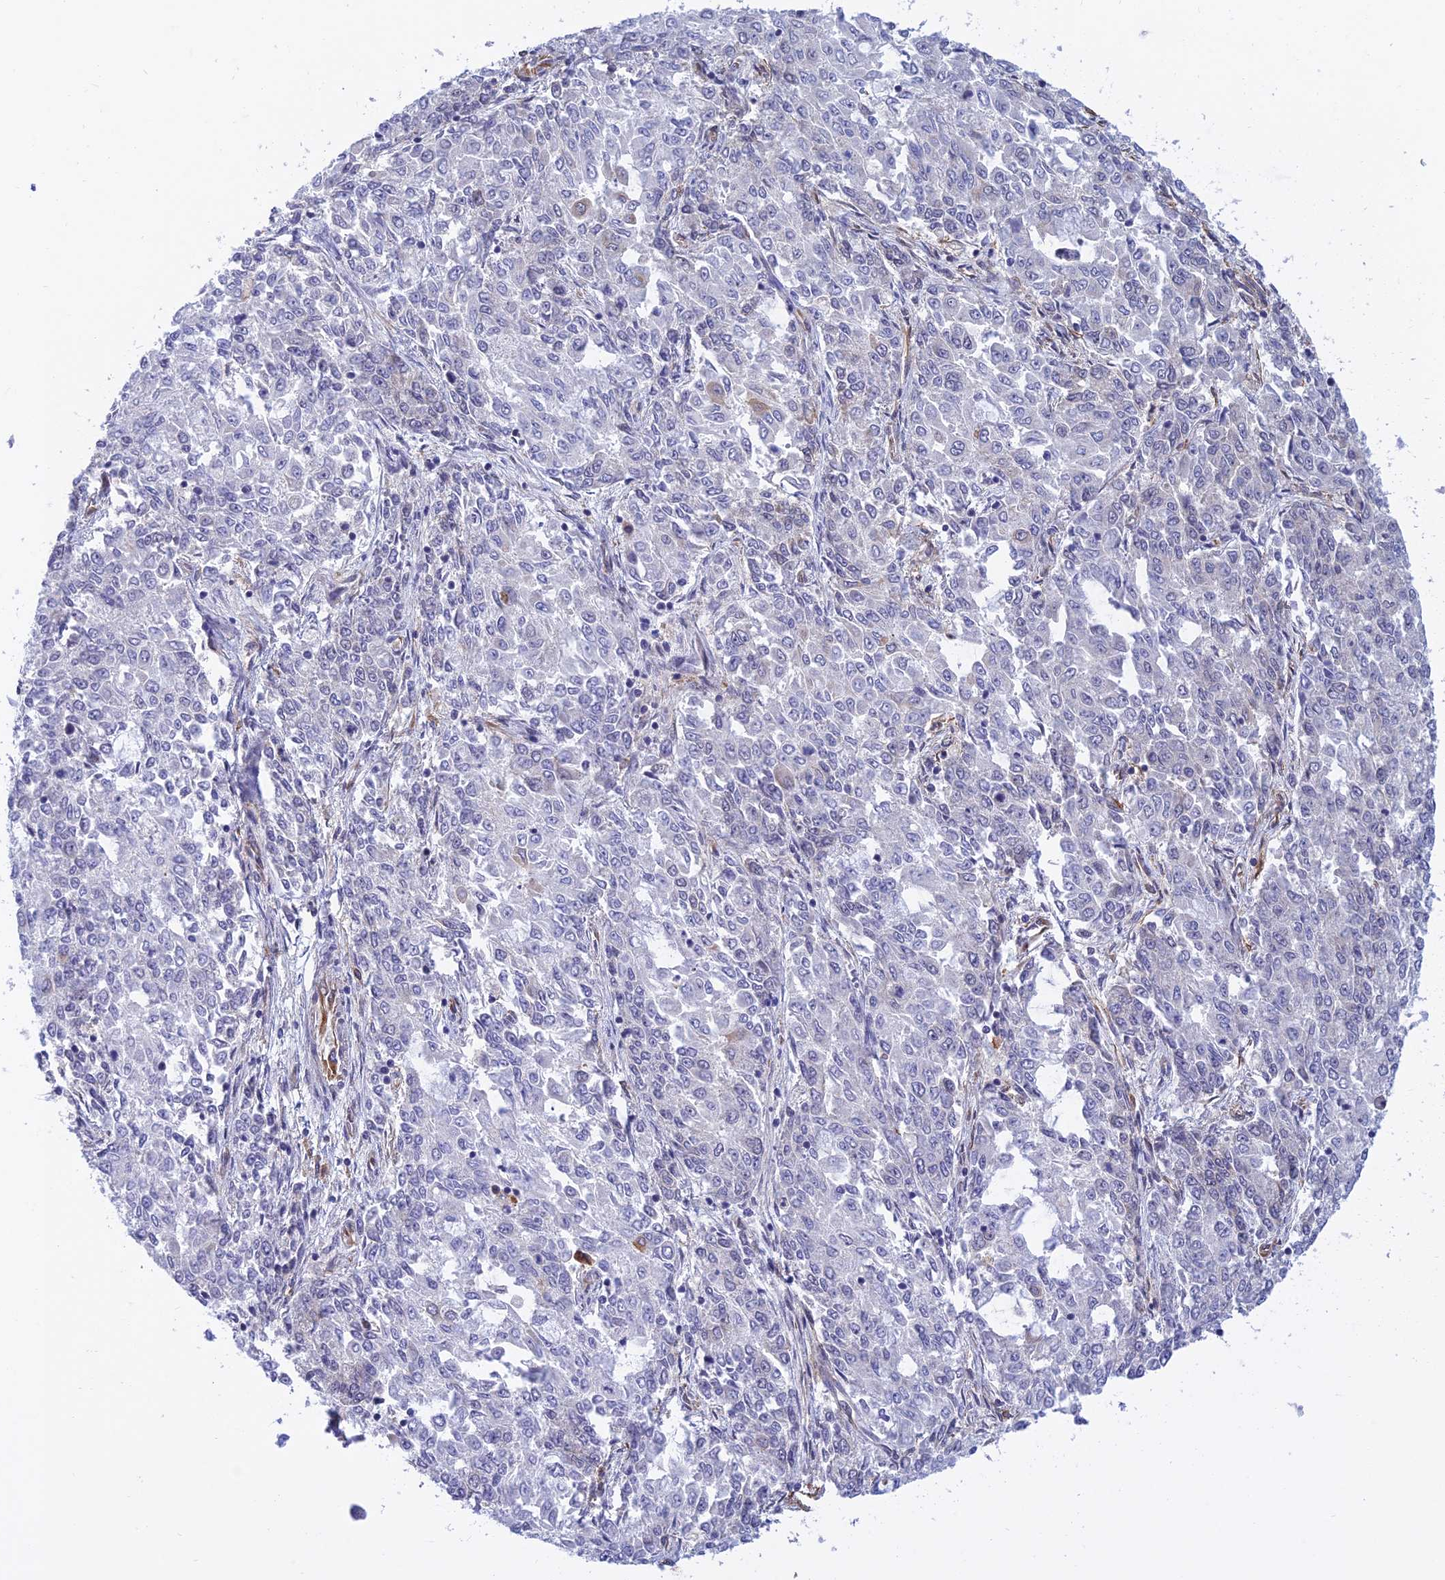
{"staining": {"intensity": "negative", "quantity": "none", "location": "none"}, "tissue": "endometrial cancer", "cell_type": "Tumor cells", "image_type": "cancer", "snomed": [{"axis": "morphology", "description": "Adenocarcinoma, NOS"}, {"axis": "topography", "description": "Endometrium"}], "caption": "Tumor cells show no significant staining in endometrial cancer.", "gene": "PAGR1", "patient": {"sex": "female", "age": 50}}